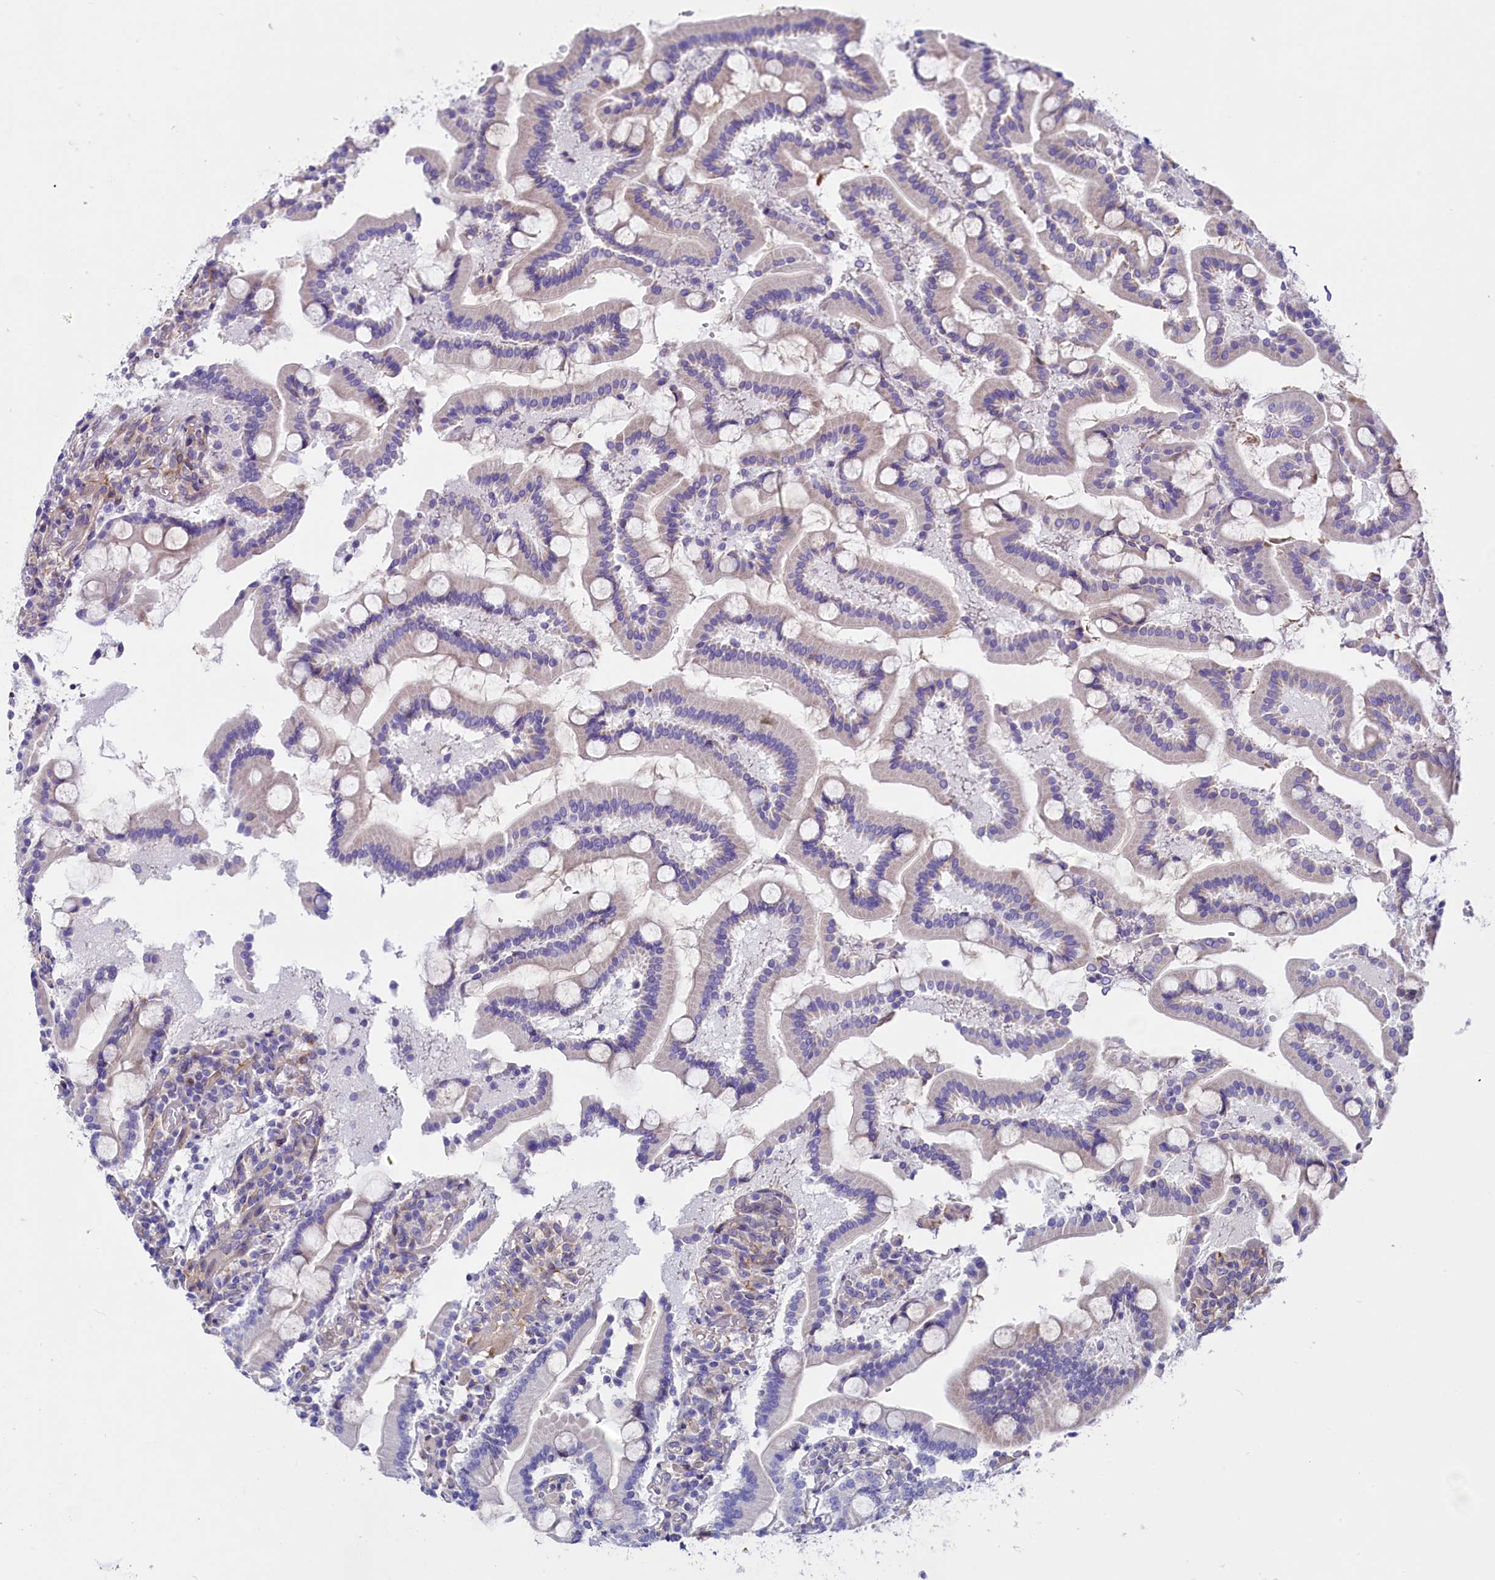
{"staining": {"intensity": "negative", "quantity": "none", "location": "none"}, "tissue": "duodenum", "cell_type": "Glandular cells", "image_type": "normal", "snomed": [{"axis": "morphology", "description": "Normal tissue, NOS"}, {"axis": "topography", "description": "Duodenum"}], "caption": "IHC histopathology image of benign duodenum stained for a protein (brown), which demonstrates no staining in glandular cells. (DAB (3,3'-diaminobenzidine) immunohistochemistry (IHC) visualized using brightfield microscopy, high magnification).", "gene": "GPR108", "patient": {"sex": "male", "age": 55}}